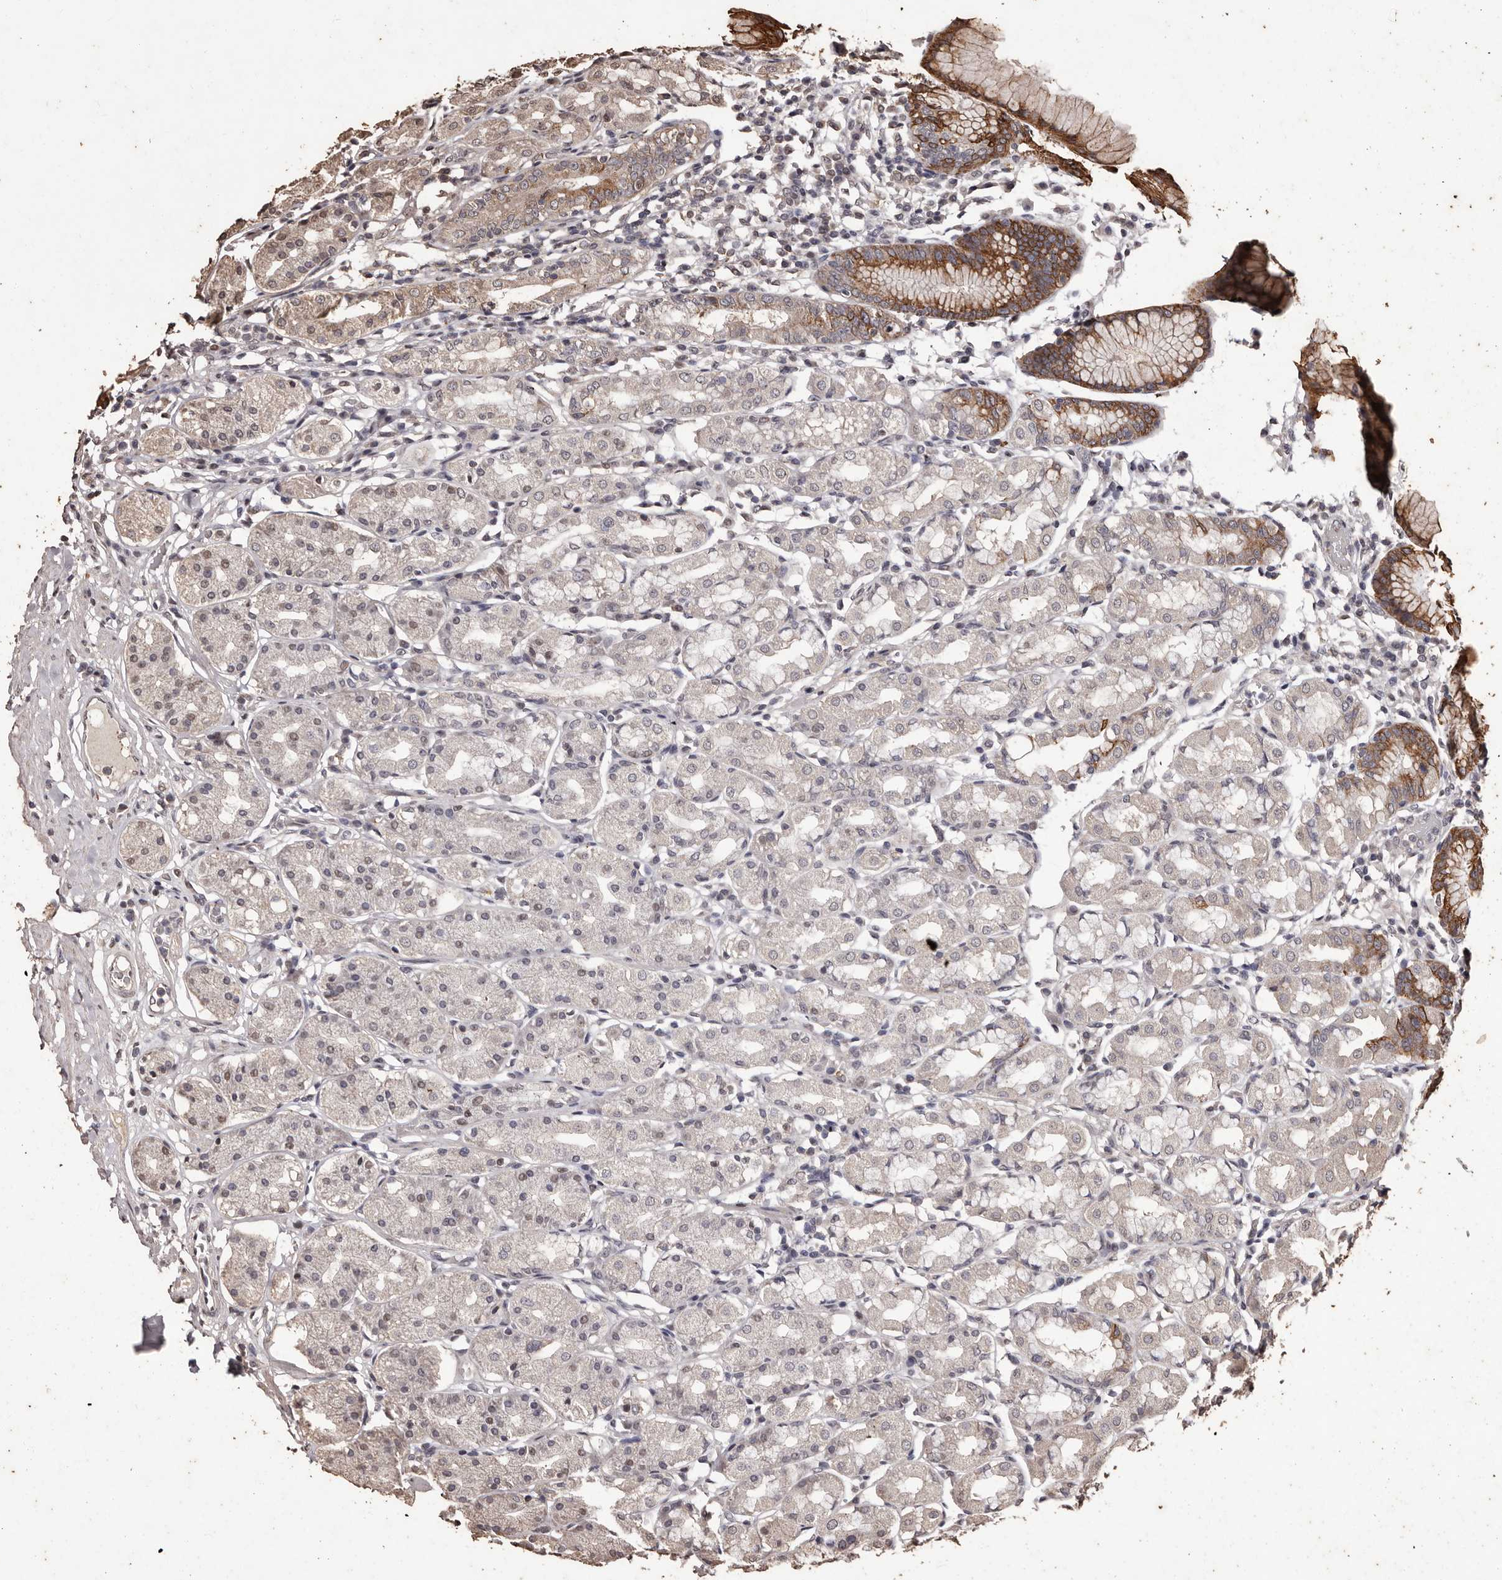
{"staining": {"intensity": "moderate", "quantity": "25%-75%", "location": "cytoplasmic/membranous,nuclear"}, "tissue": "stomach", "cell_type": "Glandular cells", "image_type": "normal", "snomed": [{"axis": "morphology", "description": "Normal tissue, NOS"}, {"axis": "topography", "description": "Stomach, lower"}], "caption": "Moderate cytoplasmic/membranous,nuclear positivity for a protein is present in about 25%-75% of glandular cells of normal stomach using IHC.", "gene": "NAV1", "patient": {"sex": "female", "age": 56}}